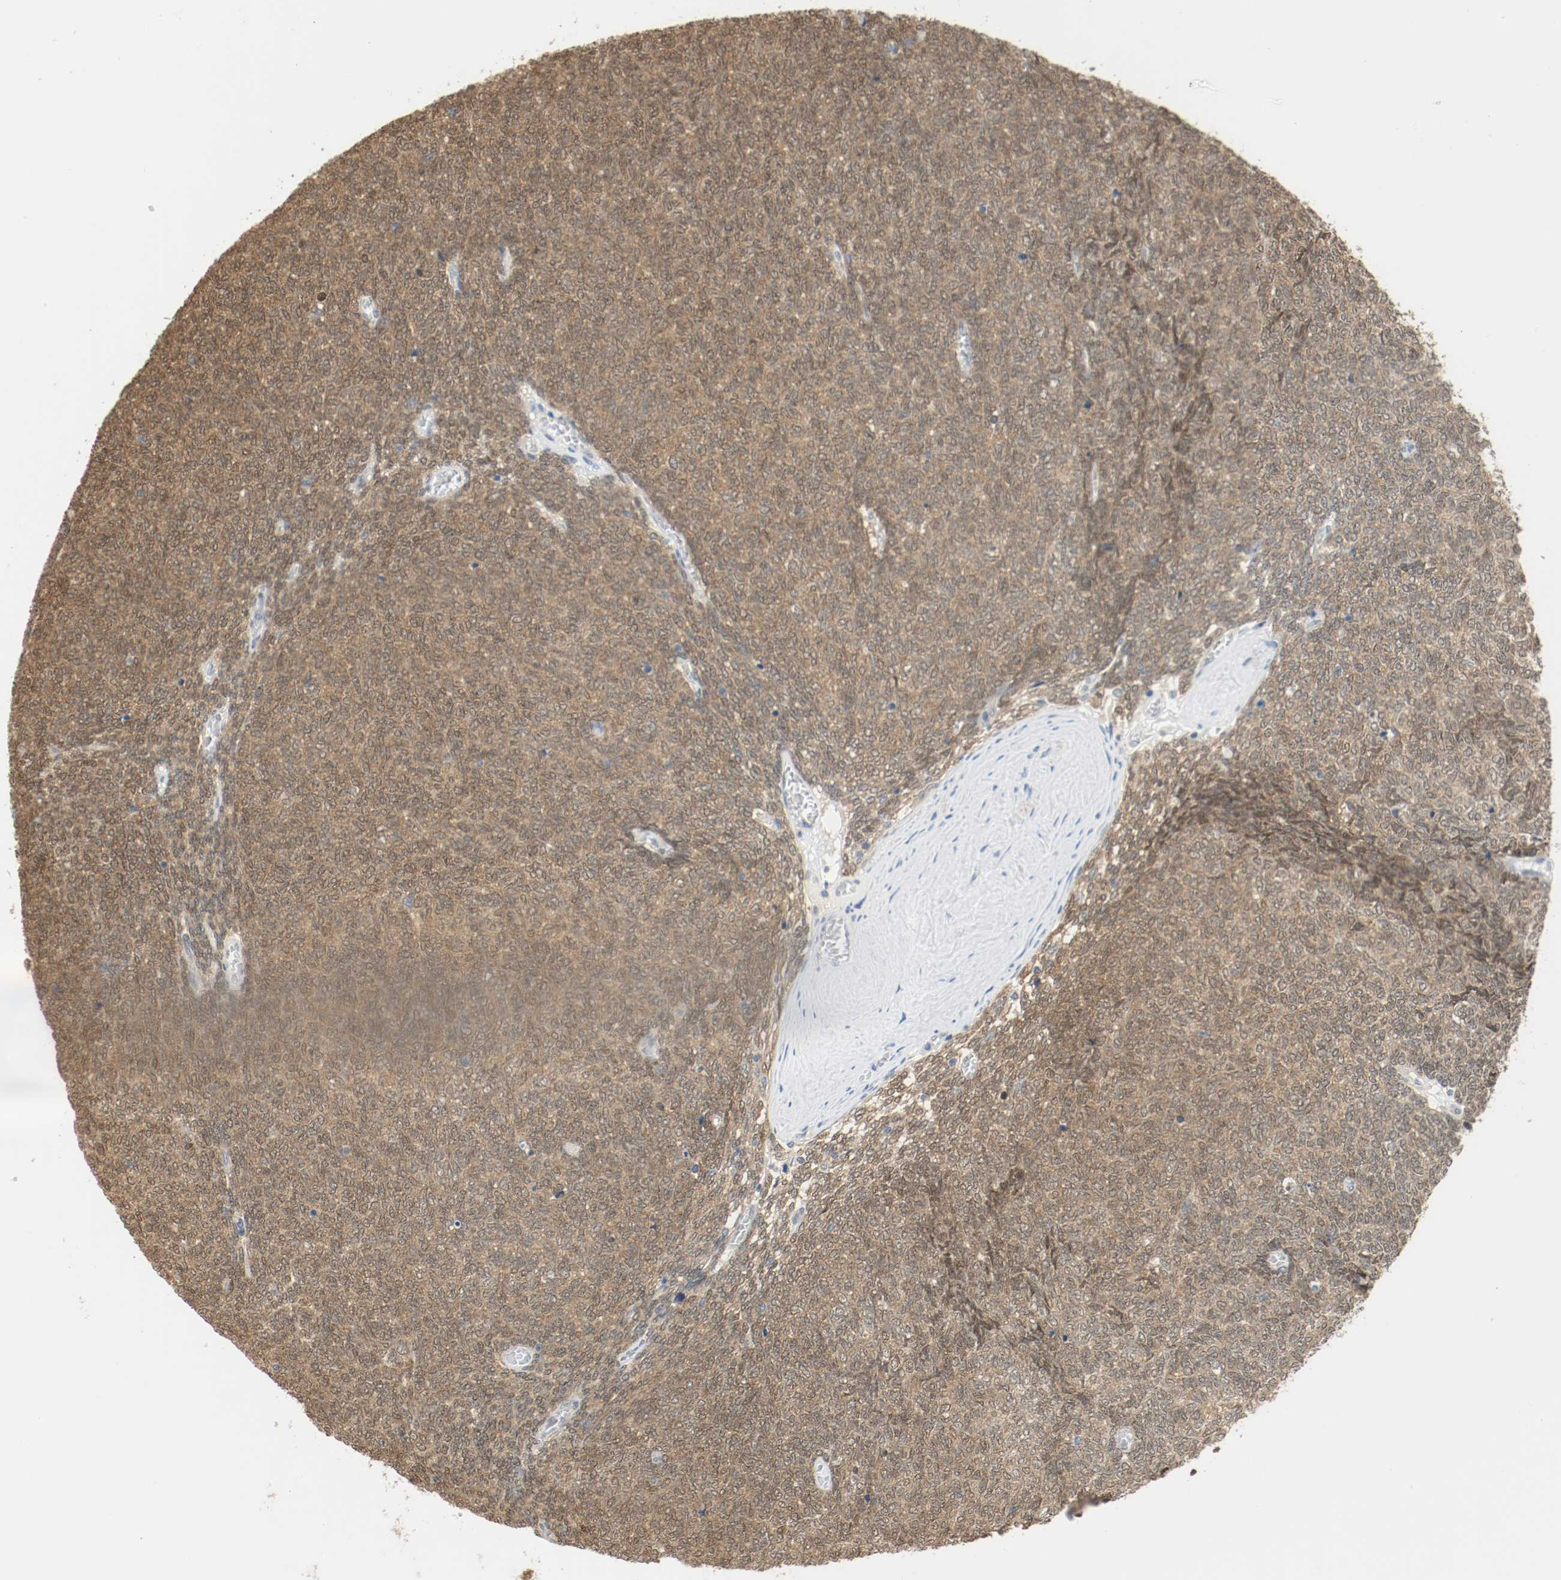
{"staining": {"intensity": "moderate", "quantity": ">75%", "location": "cytoplasmic/membranous,nuclear"}, "tissue": "renal cancer", "cell_type": "Tumor cells", "image_type": "cancer", "snomed": [{"axis": "morphology", "description": "Neoplasm, malignant, NOS"}, {"axis": "topography", "description": "Kidney"}], "caption": "Human renal cancer stained with a protein marker exhibits moderate staining in tumor cells.", "gene": "PPME1", "patient": {"sex": "male", "age": 28}}